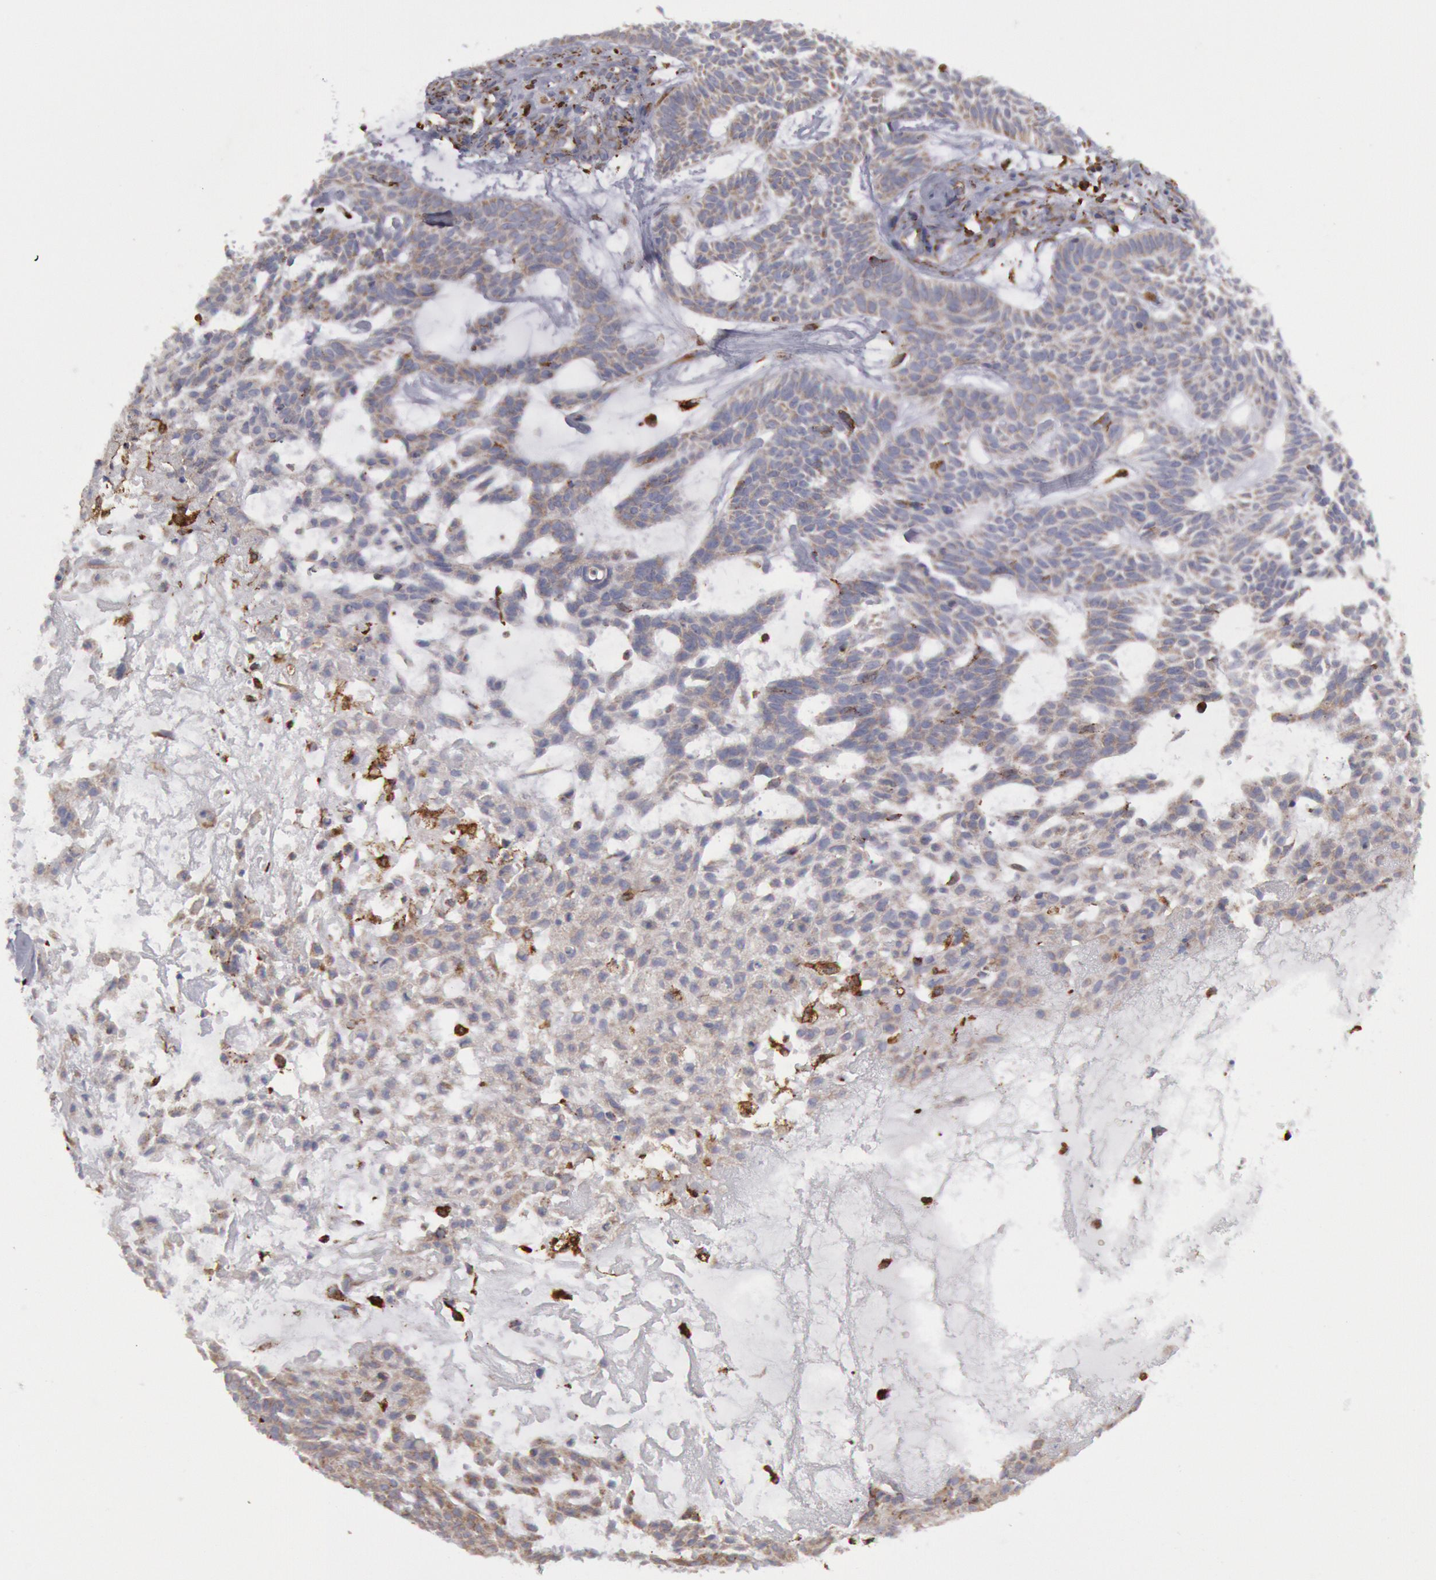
{"staining": {"intensity": "weak", "quantity": "25%-75%", "location": "cytoplasmic/membranous"}, "tissue": "skin cancer", "cell_type": "Tumor cells", "image_type": "cancer", "snomed": [{"axis": "morphology", "description": "Basal cell carcinoma"}, {"axis": "topography", "description": "Skin"}], "caption": "Human skin basal cell carcinoma stained with a brown dye demonstrates weak cytoplasmic/membranous positive staining in approximately 25%-75% of tumor cells.", "gene": "ERP44", "patient": {"sex": "male", "age": 75}}